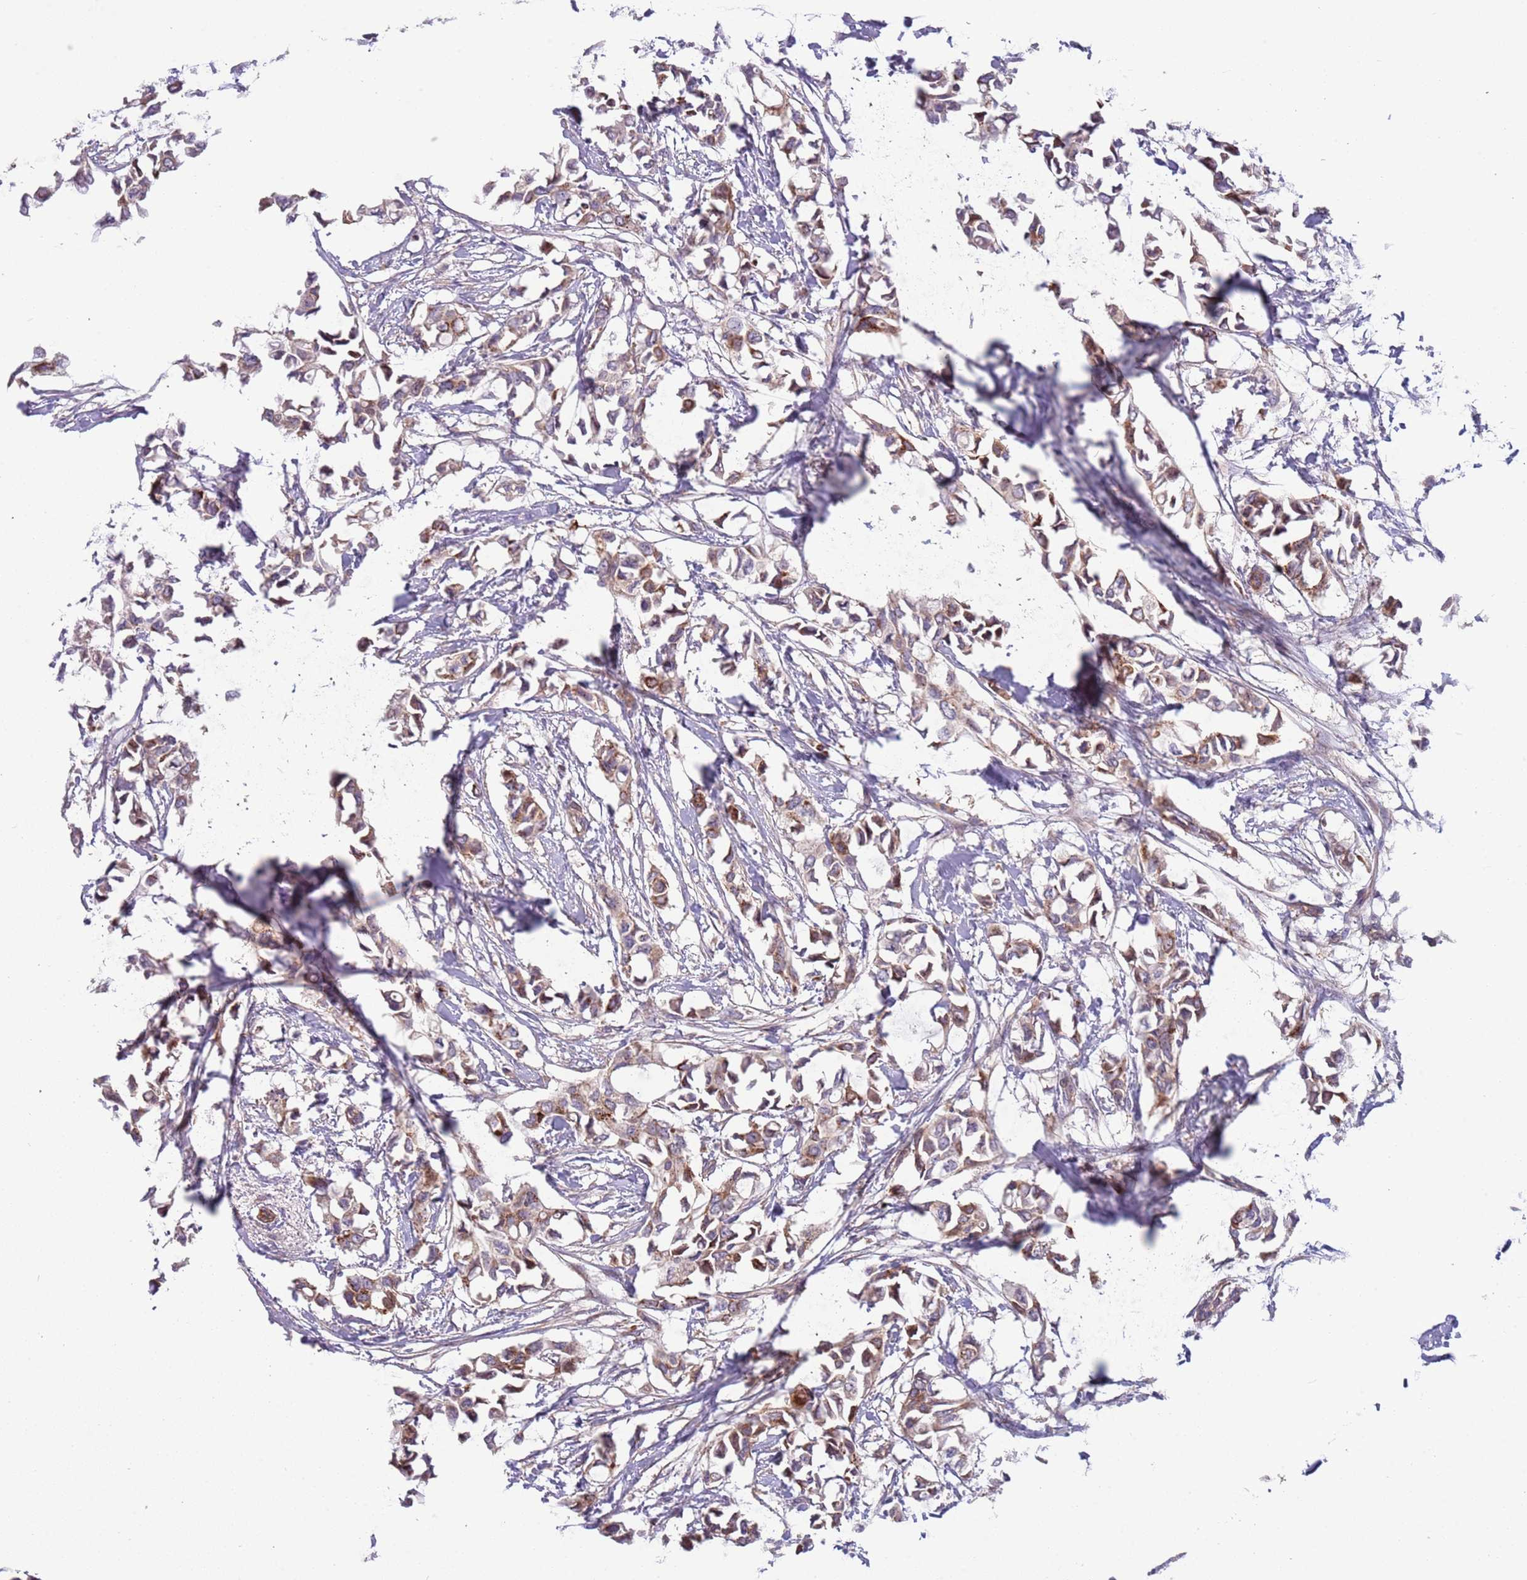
{"staining": {"intensity": "moderate", "quantity": ">75%", "location": "cytoplasmic/membranous"}, "tissue": "breast cancer", "cell_type": "Tumor cells", "image_type": "cancer", "snomed": [{"axis": "morphology", "description": "Duct carcinoma"}, {"axis": "topography", "description": "Breast"}], "caption": "Protein expression analysis of breast cancer demonstrates moderate cytoplasmic/membranous expression in approximately >75% of tumor cells. The staining was performed using DAB, with brown indicating positive protein expression. Nuclei are stained blue with hematoxylin.", "gene": "ITGB6", "patient": {"sex": "female", "age": 41}}